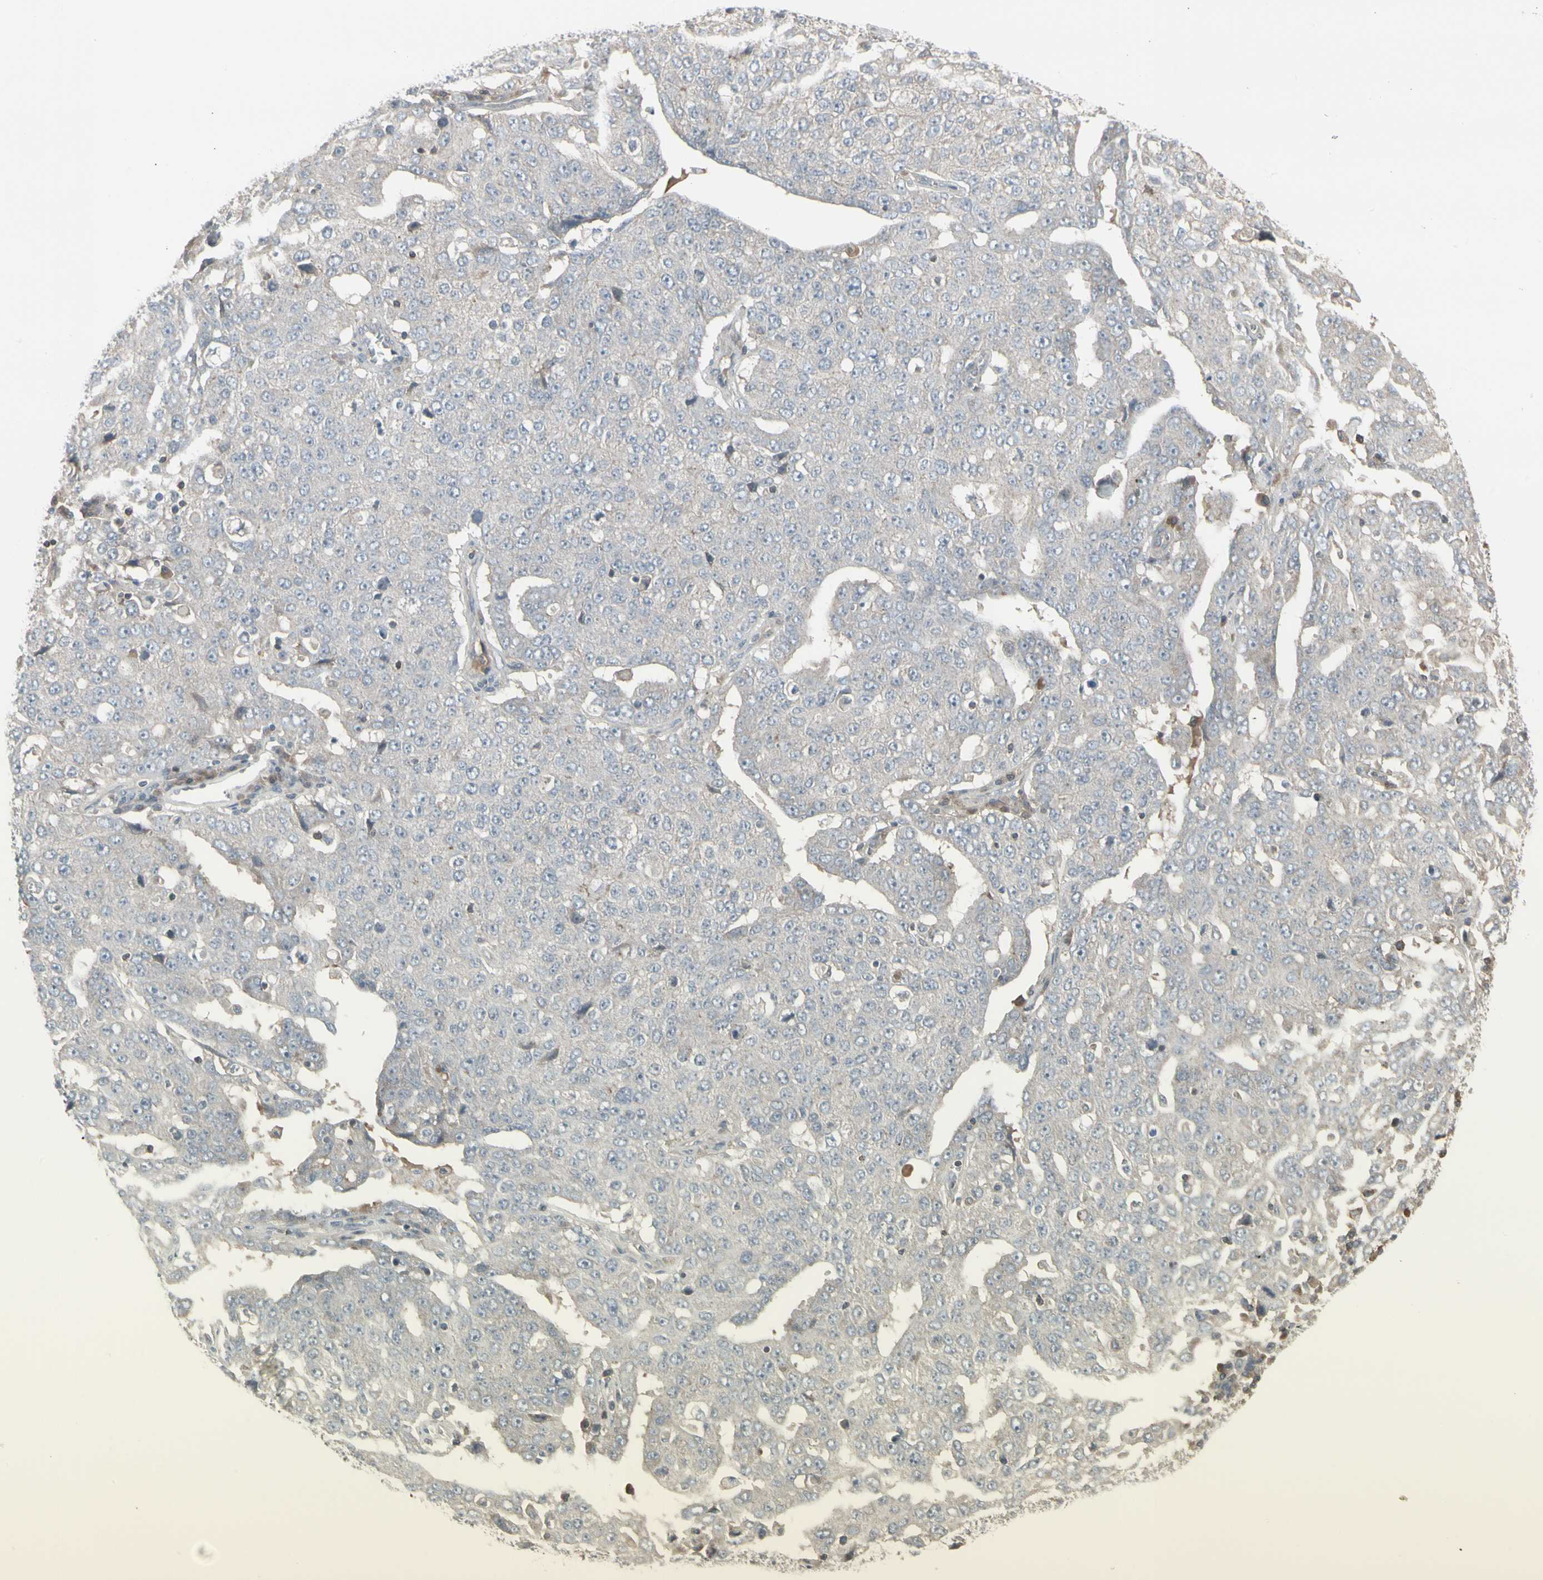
{"staining": {"intensity": "negative", "quantity": "none", "location": "none"}, "tissue": "ovarian cancer", "cell_type": "Tumor cells", "image_type": "cancer", "snomed": [{"axis": "morphology", "description": "Carcinoma, endometroid"}, {"axis": "topography", "description": "Ovary"}], "caption": "Immunohistochemistry histopathology image of neoplastic tissue: endometroid carcinoma (ovarian) stained with DAB shows no significant protein expression in tumor cells. The staining is performed using DAB brown chromogen with nuclei counter-stained in using hematoxylin.", "gene": "EPS15", "patient": {"sex": "female", "age": 62}}